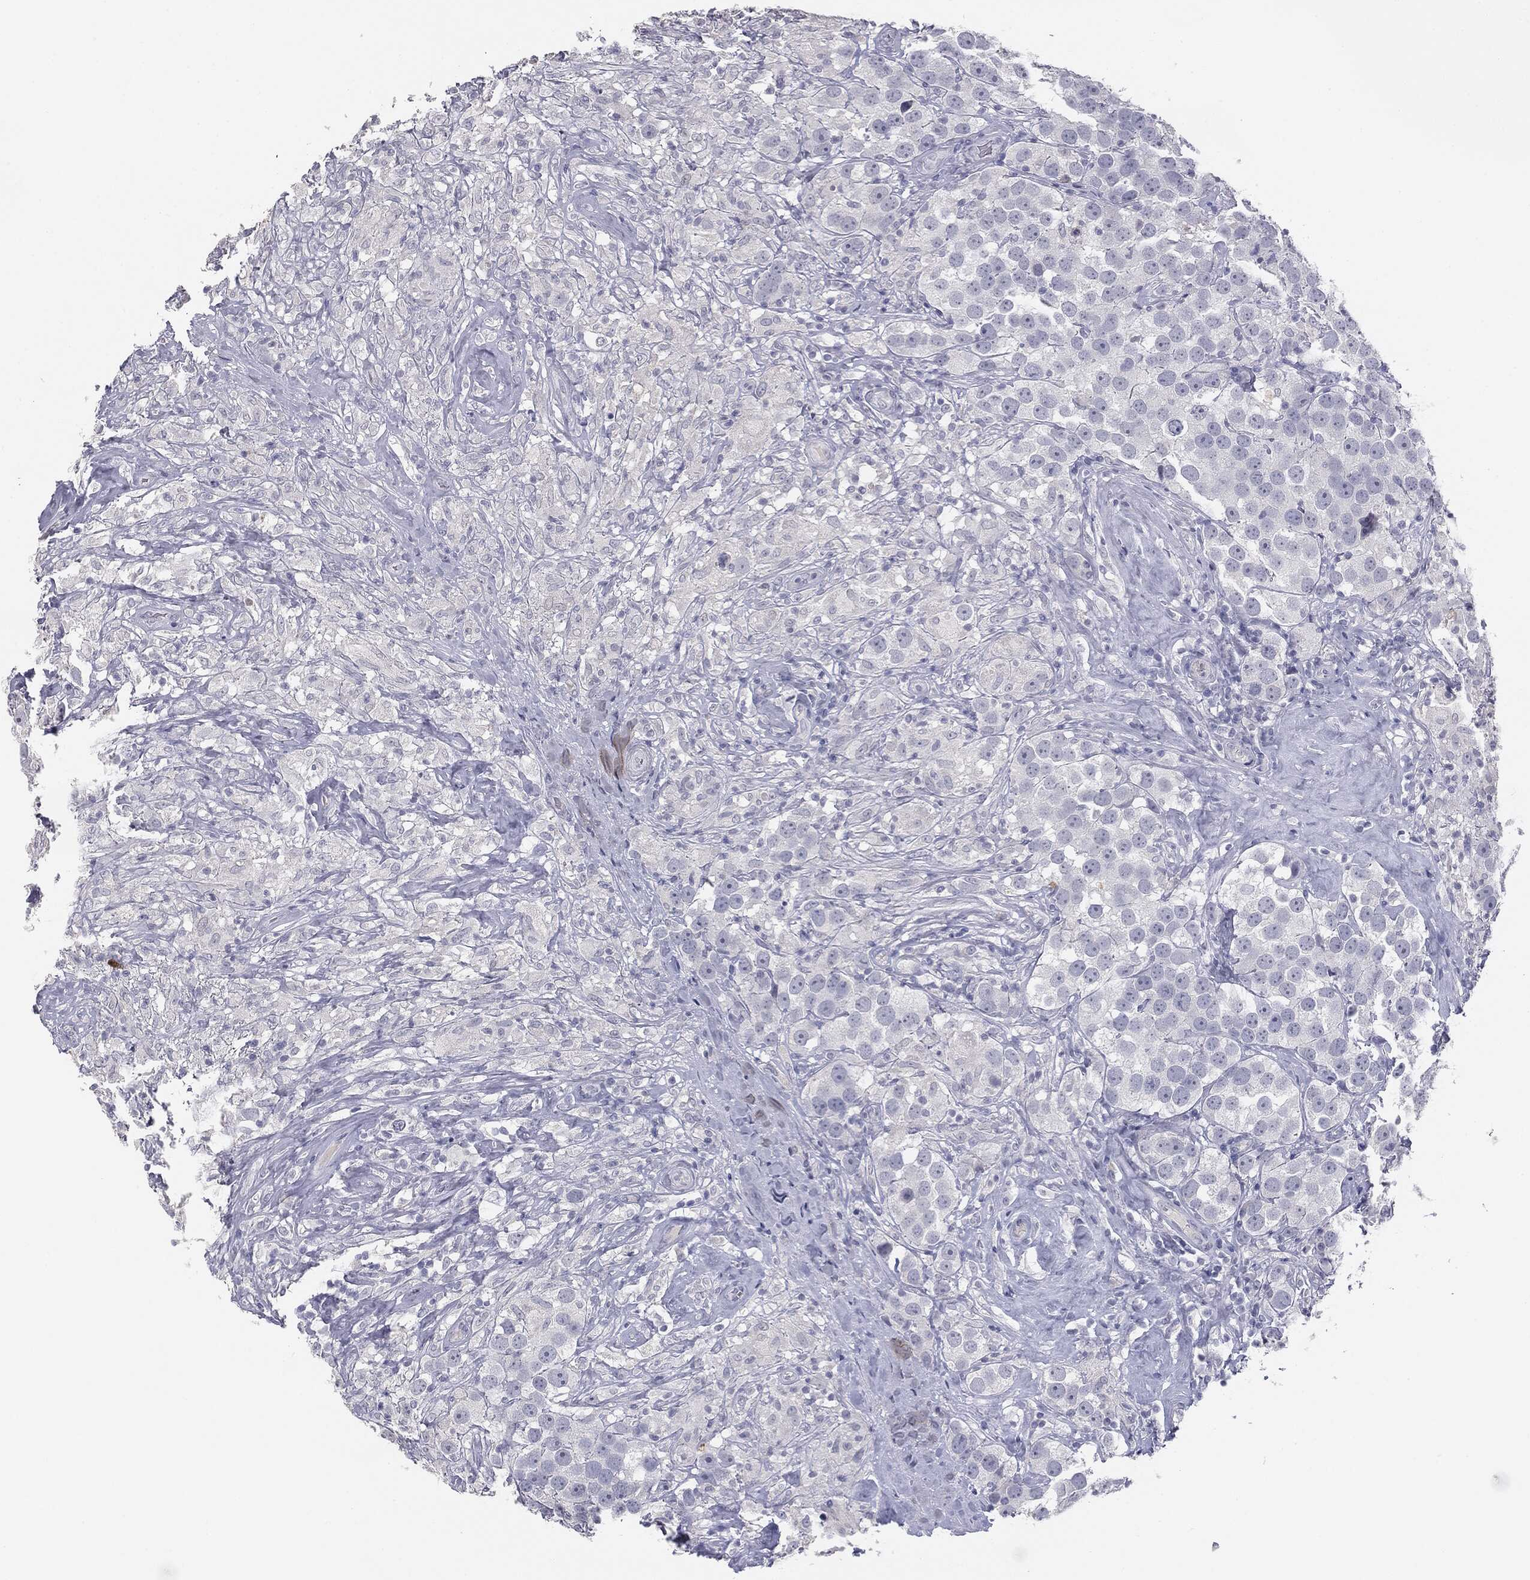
{"staining": {"intensity": "negative", "quantity": "none", "location": "none"}, "tissue": "testis cancer", "cell_type": "Tumor cells", "image_type": "cancer", "snomed": [{"axis": "morphology", "description": "Seminoma, NOS"}, {"axis": "topography", "description": "Testis"}], "caption": "Immunohistochemistry (IHC) photomicrograph of neoplastic tissue: human testis cancer stained with DAB (3,3'-diaminobenzidine) displays no significant protein positivity in tumor cells.", "gene": "MUC1", "patient": {"sex": "male", "age": 49}}